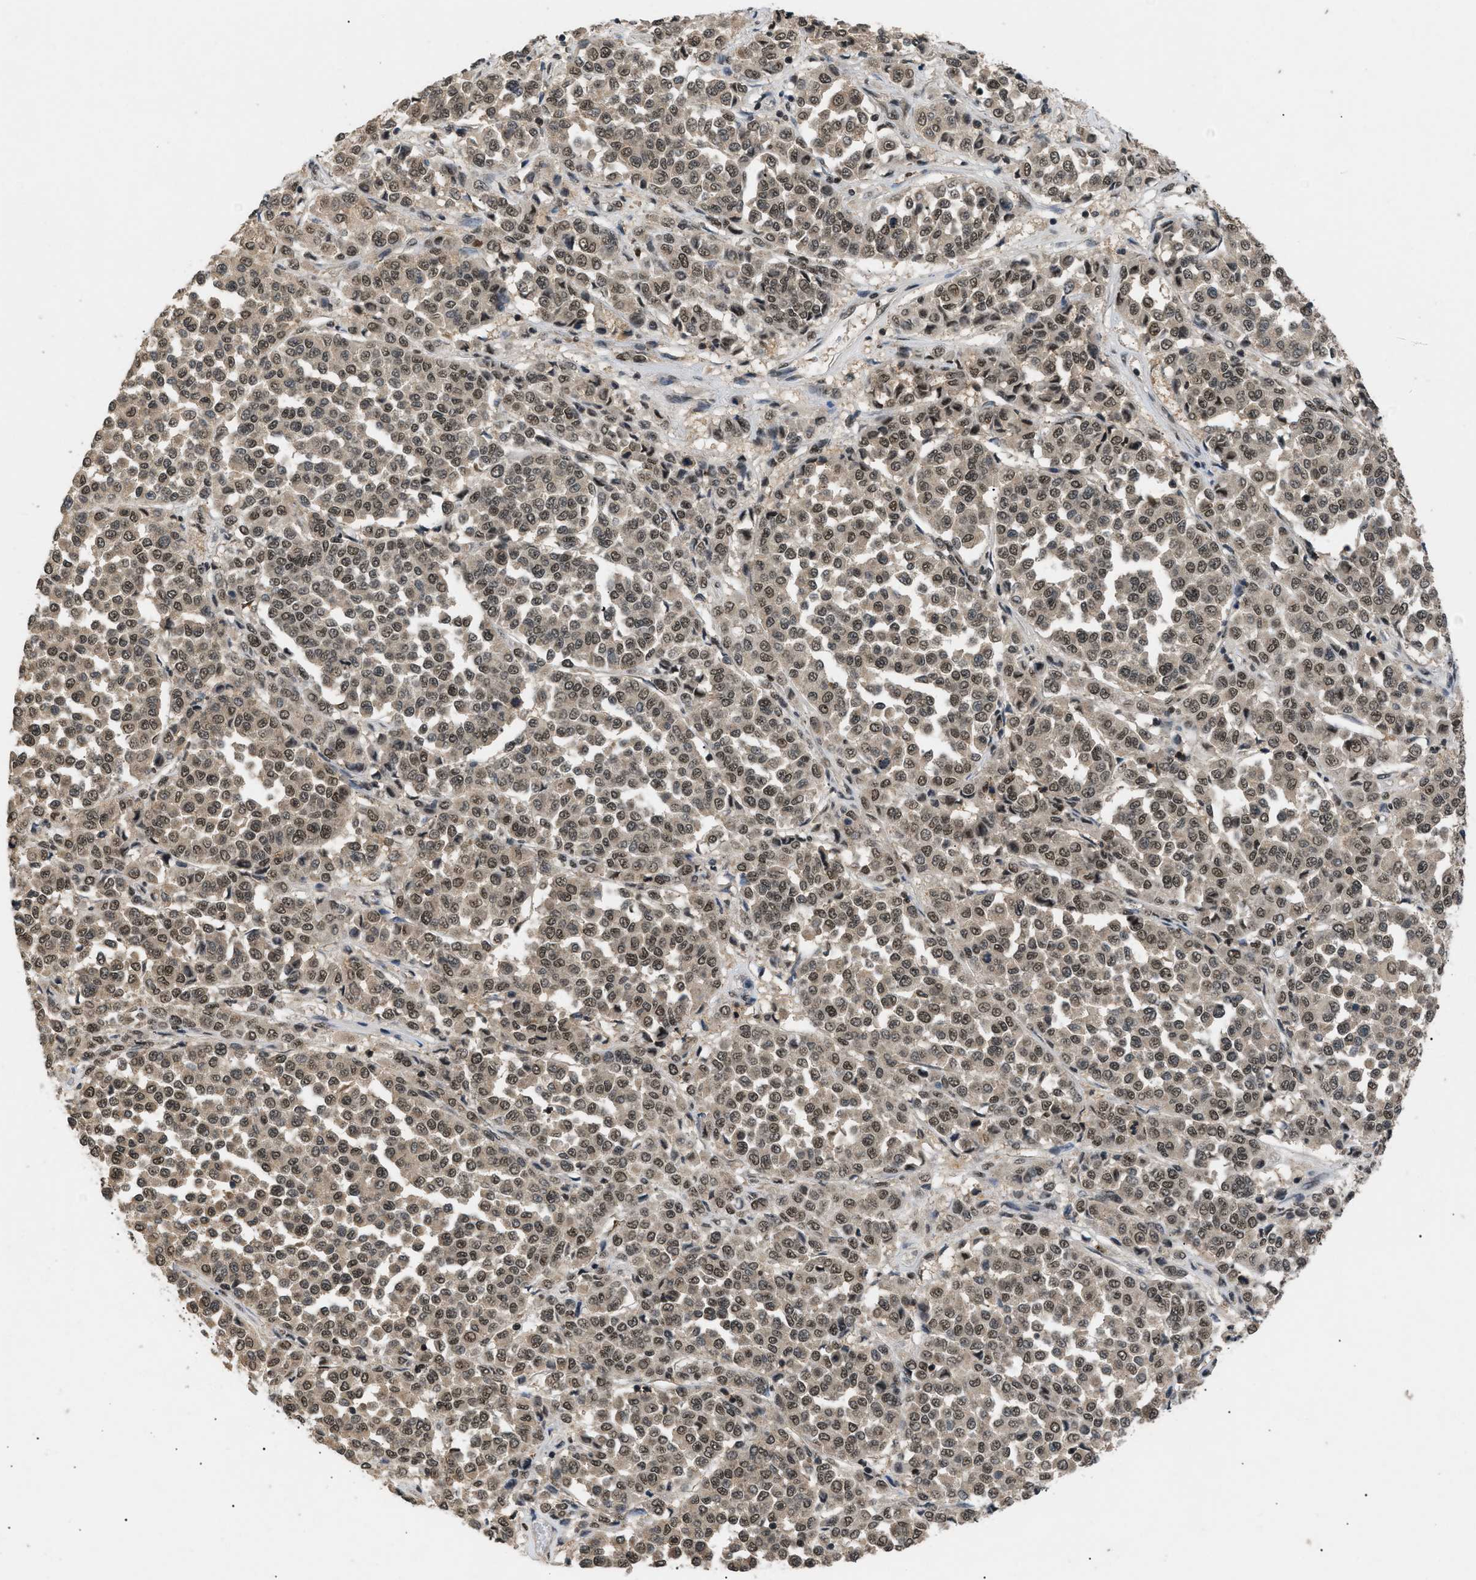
{"staining": {"intensity": "moderate", "quantity": ">75%", "location": "nuclear"}, "tissue": "melanoma", "cell_type": "Tumor cells", "image_type": "cancer", "snomed": [{"axis": "morphology", "description": "Malignant melanoma, Metastatic site"}, {"axis": "topography", "description": "Pancreas"}], "caption": "Immunohistochemical staining of malignant melanoma (metastatic site) displays medium levels of moderate nuclear protein positivity in approximately >75% of tumor cells.", "gene": "RBM5", "patient": {"sex": "female", "age": 30}}